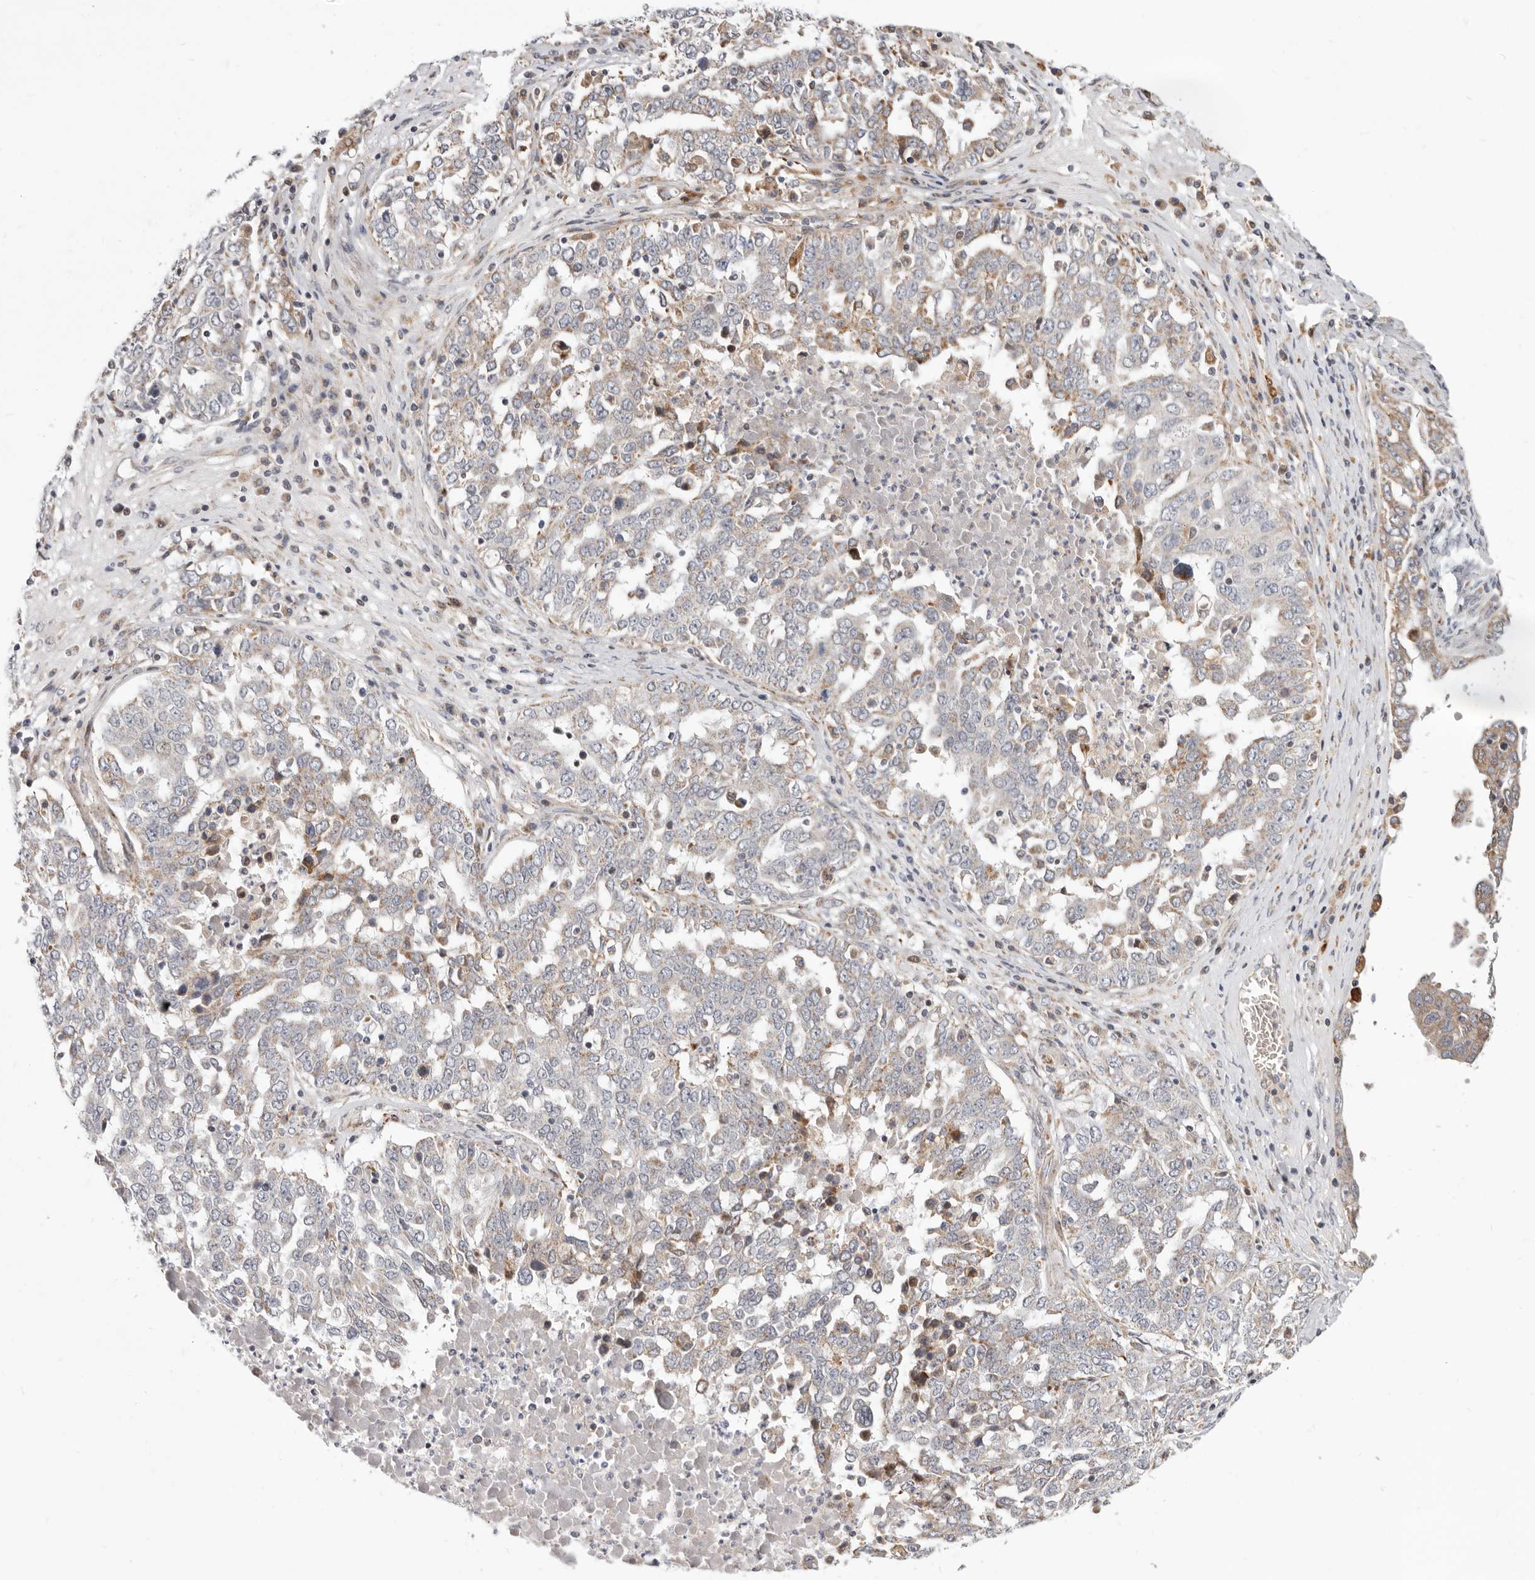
{"staining": {"intensity": "moderate", "quantity": "25%-75%", "location": "cytoplasmic/membranous"}, "tissue": "ovarian cancer", "cell_type": "Tumor cells", "image_type": "cancer", "snomed": [{"axis": "morphology", "description": "Carcinoma, endometroid"}, {"axis": "topography", "description": "Ovary"}], "caption": "Immunohistochemical staining of endometroid carcinoma (ovarian) demonstrates moderate cytoplasmic/membranous protein positivity in about 25%-75% of tumor cells.", "gene": "TOR3A", "patient": {"sex": "female", "age": 62}}